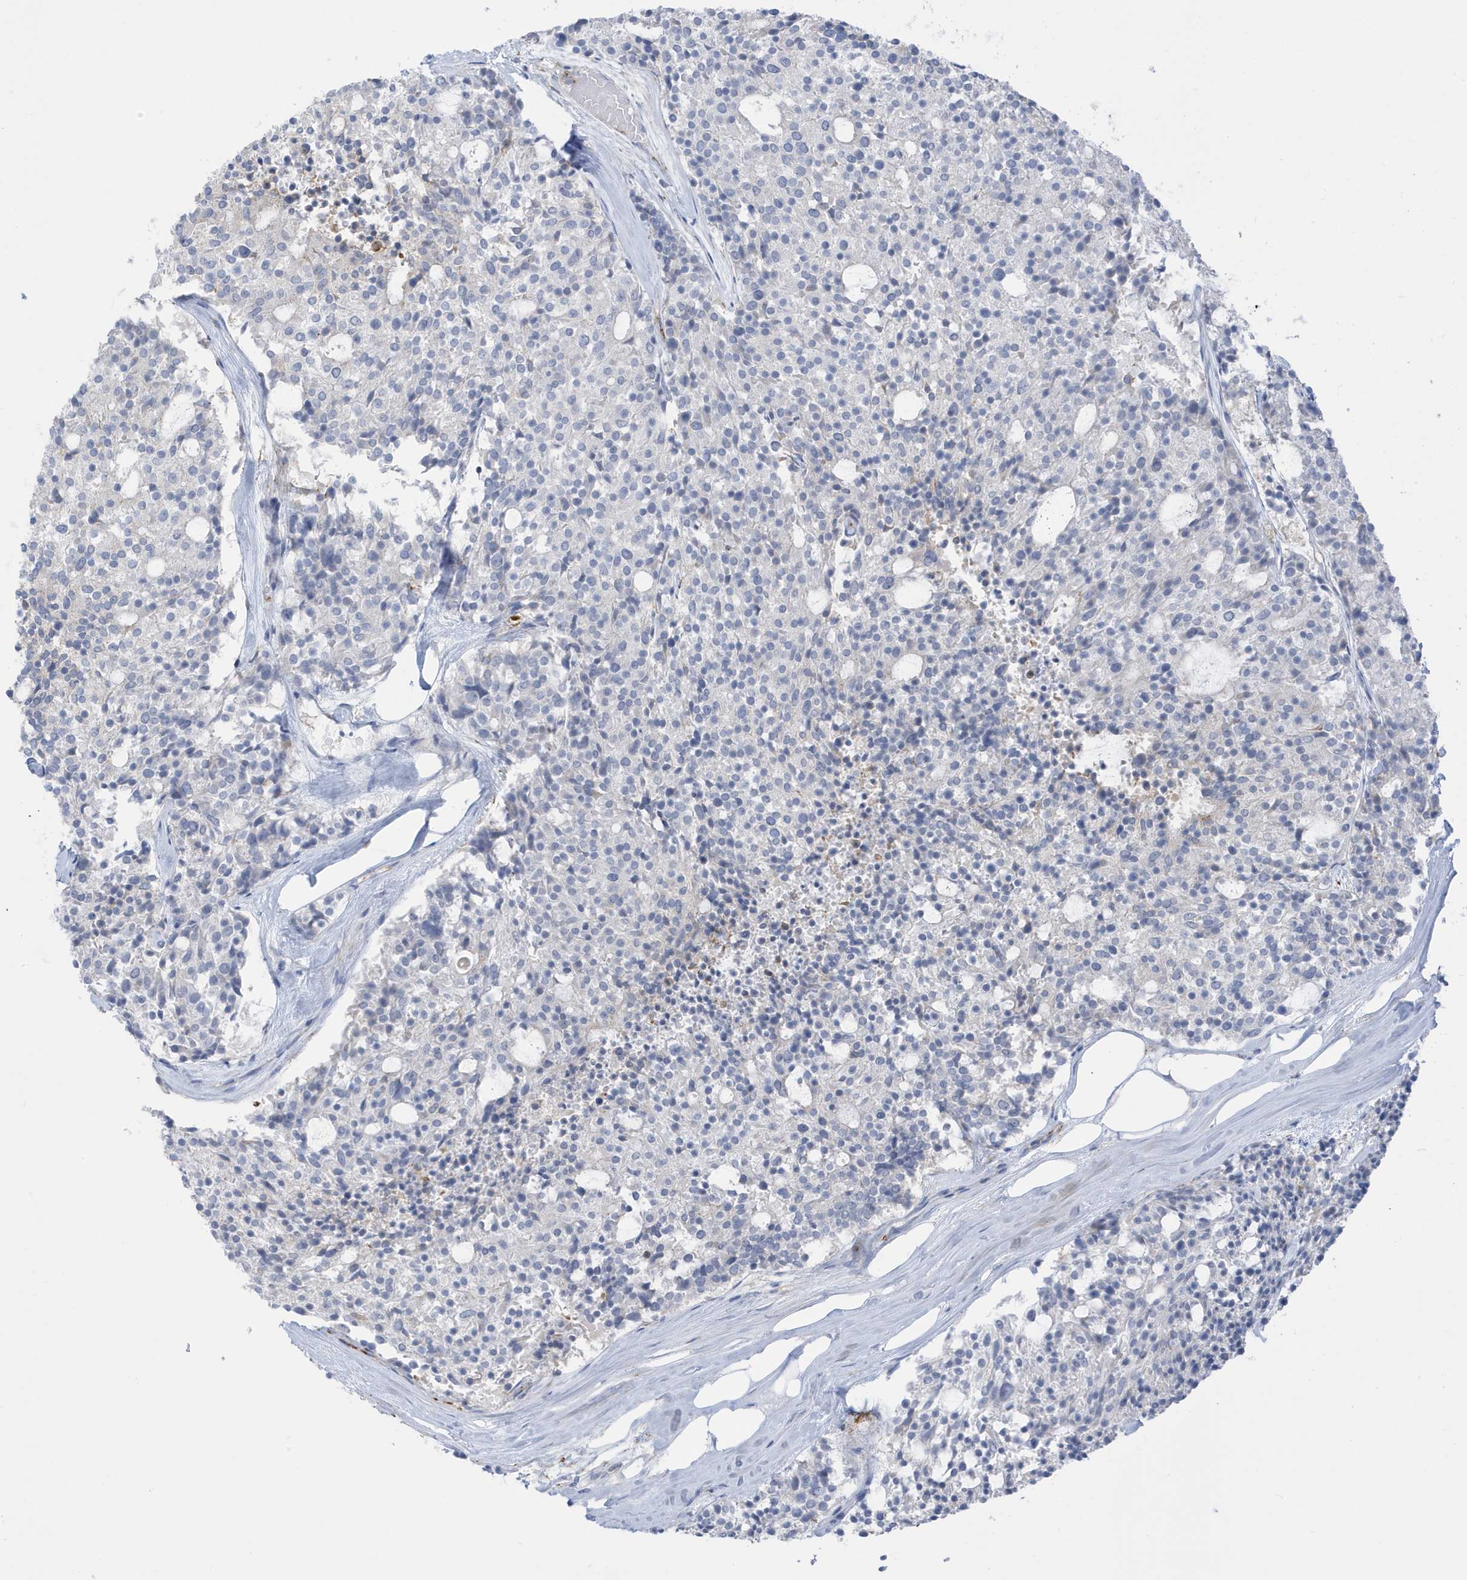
{"staining": {"intensity": "negative", "quantity": "none", "location": "none"}, "tissue": "carcinoid", "cell_type": "Tumor cells", "image_type": "cancer", "snomed": [{"axis": "morphology", "description": "Carcinoid, malignant, NOS"}, {"axis": "topography", "description": "Pancreas"}], "caption": "High magnification brightfield microscopy of carcinoid stained with DAB (brown) and counterstained with hematoxylin (blue): tumor cells show no significant staining. (Immunohistochemistry (ihc), brightfield microscopy, high magnification).", "gene": "PERM1", "patient": {"sex": "female", "age": 54}}